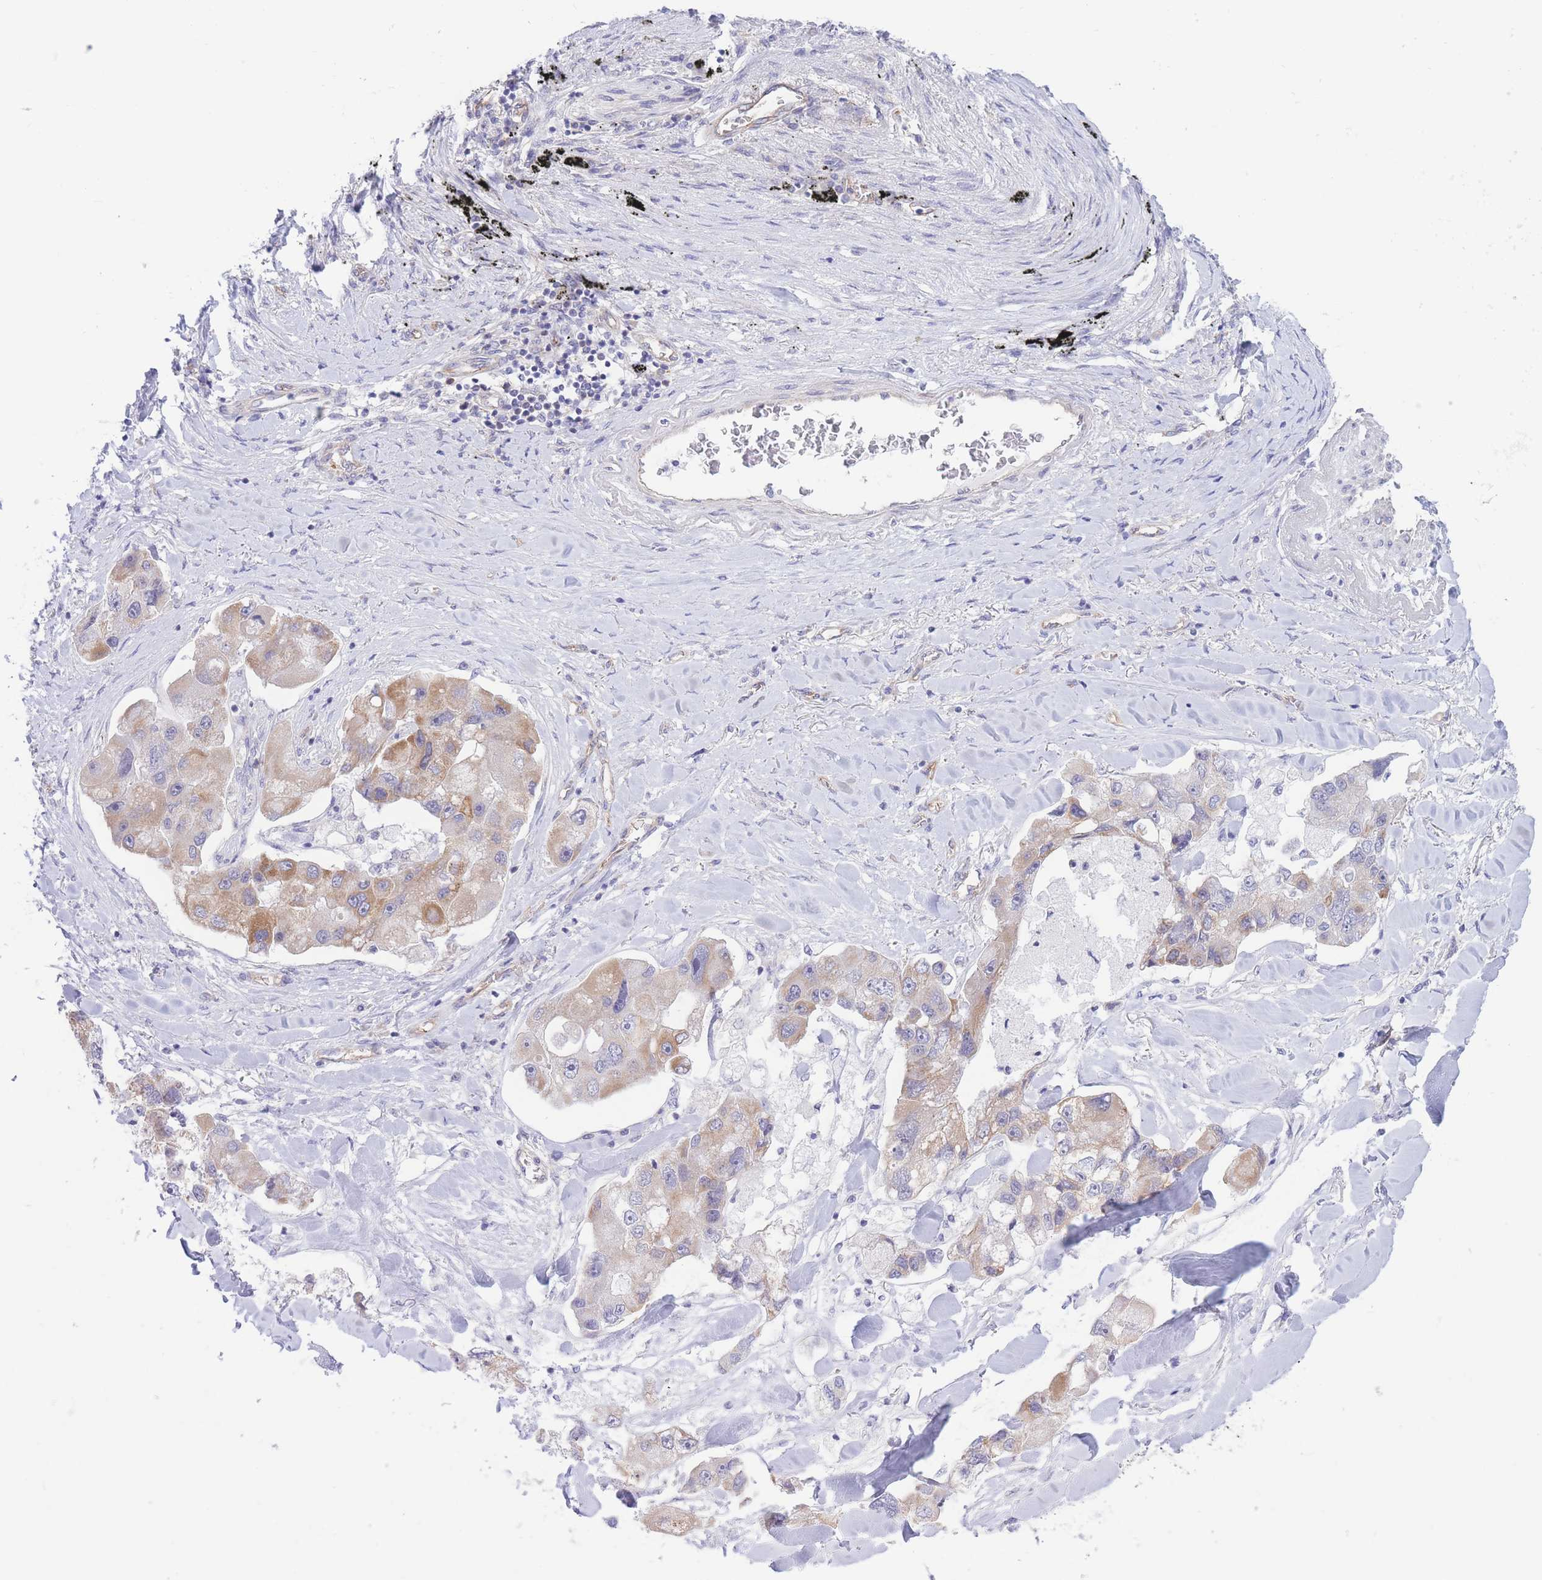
{"staining": {"intensity": "moderate", "quantity": "<25%", "location": "cytoplasmic/membranous"}, "tissue": "lung cancer", "cell_type": "Tumor cells", "image_type": "cancer", "snomed": [{"axis": "morphology", "description": "Adenocarcinoma, NOS"}, {"axis": "topography", "description": "Lung"}], "caption": "An immunohistochemistry histopathology image of neoplastic tissue is shown. Protein staining in brown labels moderate cytoplasmic/membranous positivity in lung cancer (adenocarcinoma) within tumor cells.", "gene": "MRPS31", "patient": {"sex": "female", "age": 54}}